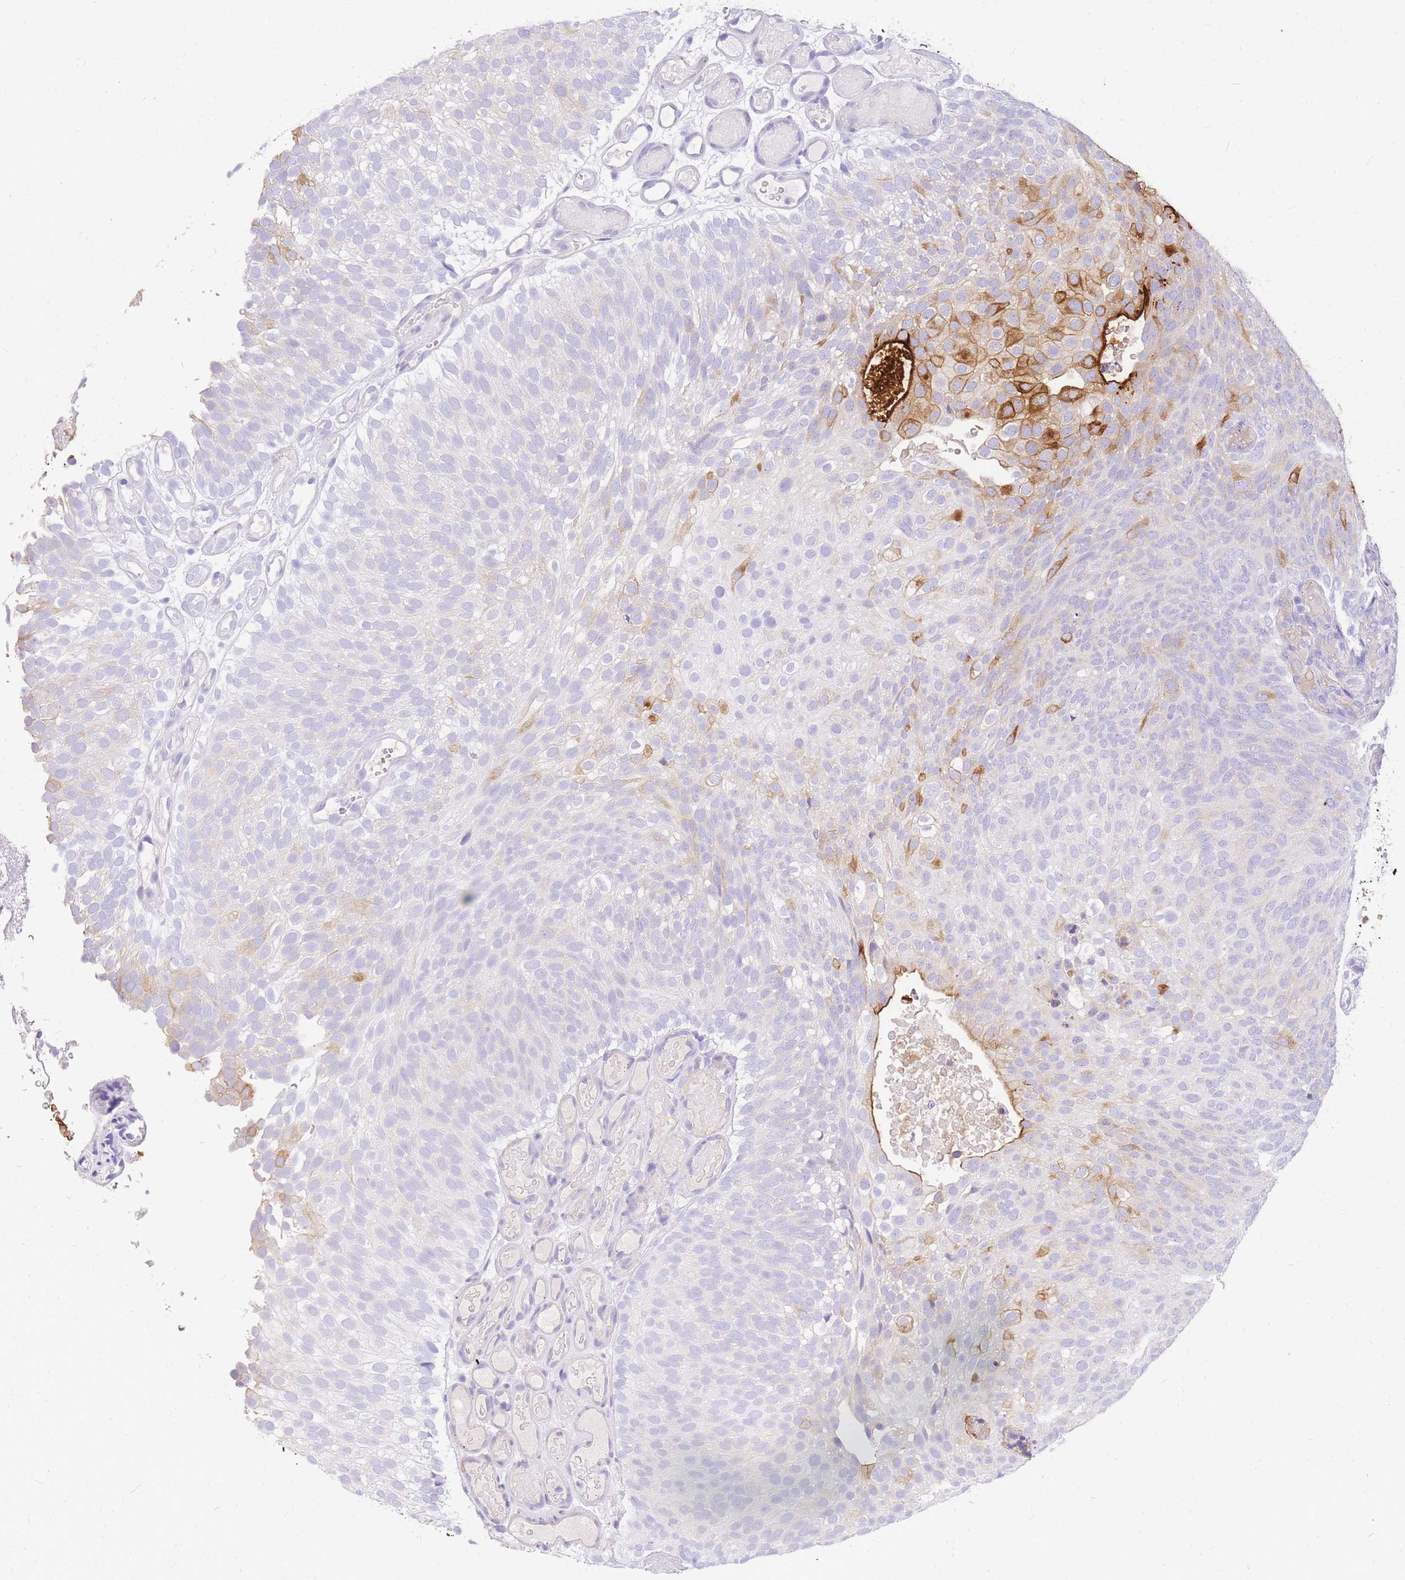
{"staining": {"intensity": "moderate", "quantity": "<25%", "location": "cytoplasmic/membranous"}, "tissue": "urothelial cancer", "cell_type": "Tumor cells", "image_type": "cancer", "snomed": [{"axis": "morphology", "description": "Urothelial carcinoma, Low grade"}, {"axis": "topography", "description": "Urinary bladder"}], "caption": "A high-resolution histopathology image shows IHC staining of low-grade urothelial carcinoma, which exhibits moderate cytoplasmic/membranous staining in approximately <25% of tumor cells.", "gene": "UPK1A", "patient": {"sex": "male", "age": 78}}